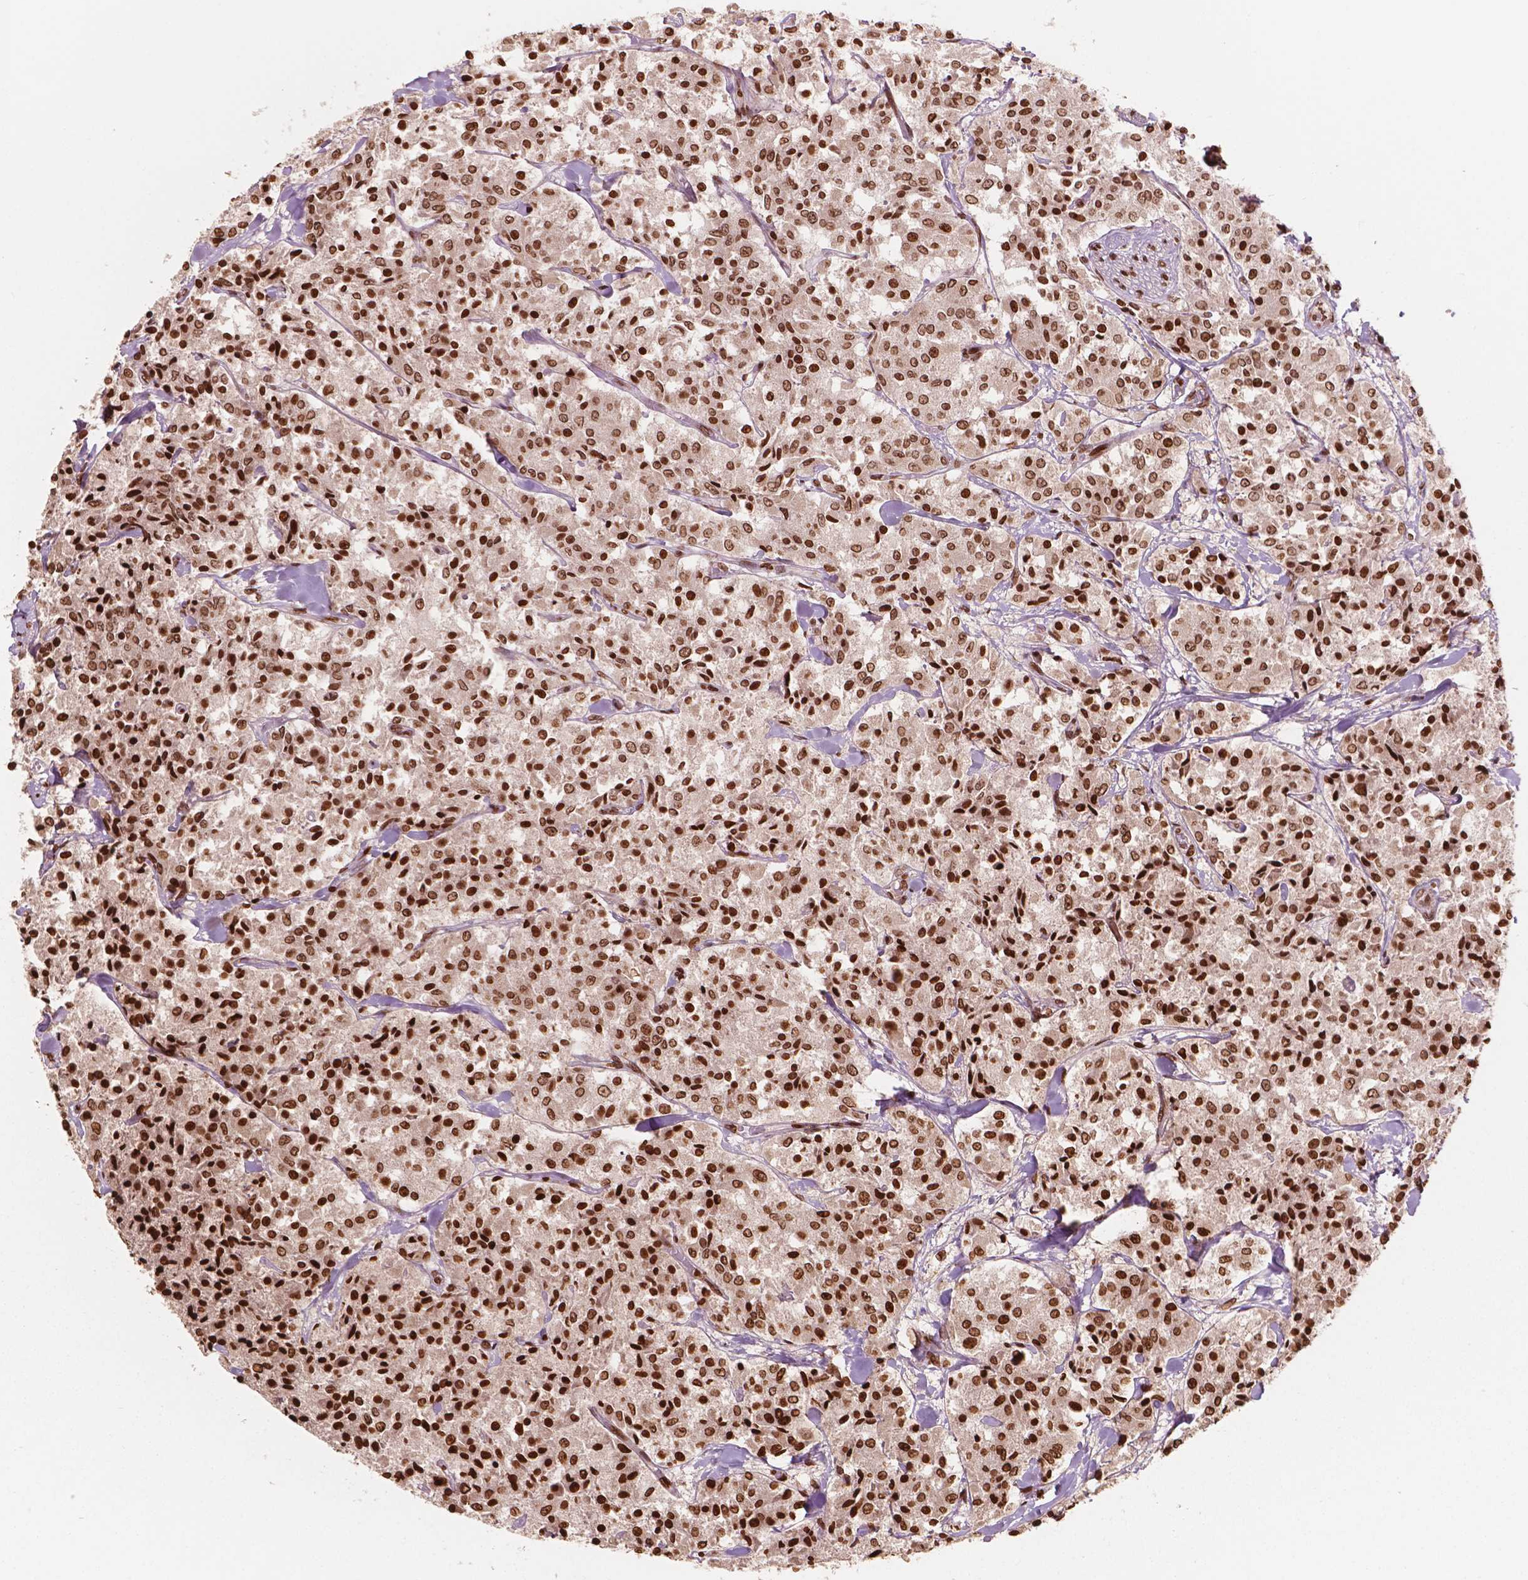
{"staining": {"intensity": "strong", "quantity": ">75%", "location": "nuclear"}, "tissue": "carcinoid", "cell_type": "Tumor cells", "image_type": "cancer", "snomed": [{"axis": "morphology", "description": "Carcinoid, malignant, NOS"}, {"axis": "topography", "description": "Lung"}], "caption": "There is high levels of strong nuclear positivity in tumor cells of carcinoid, as demonstrated by immunohistochemical staining (brown color).", "gene": "H3C7", "patient": {"sex": "male", "age": 71}}